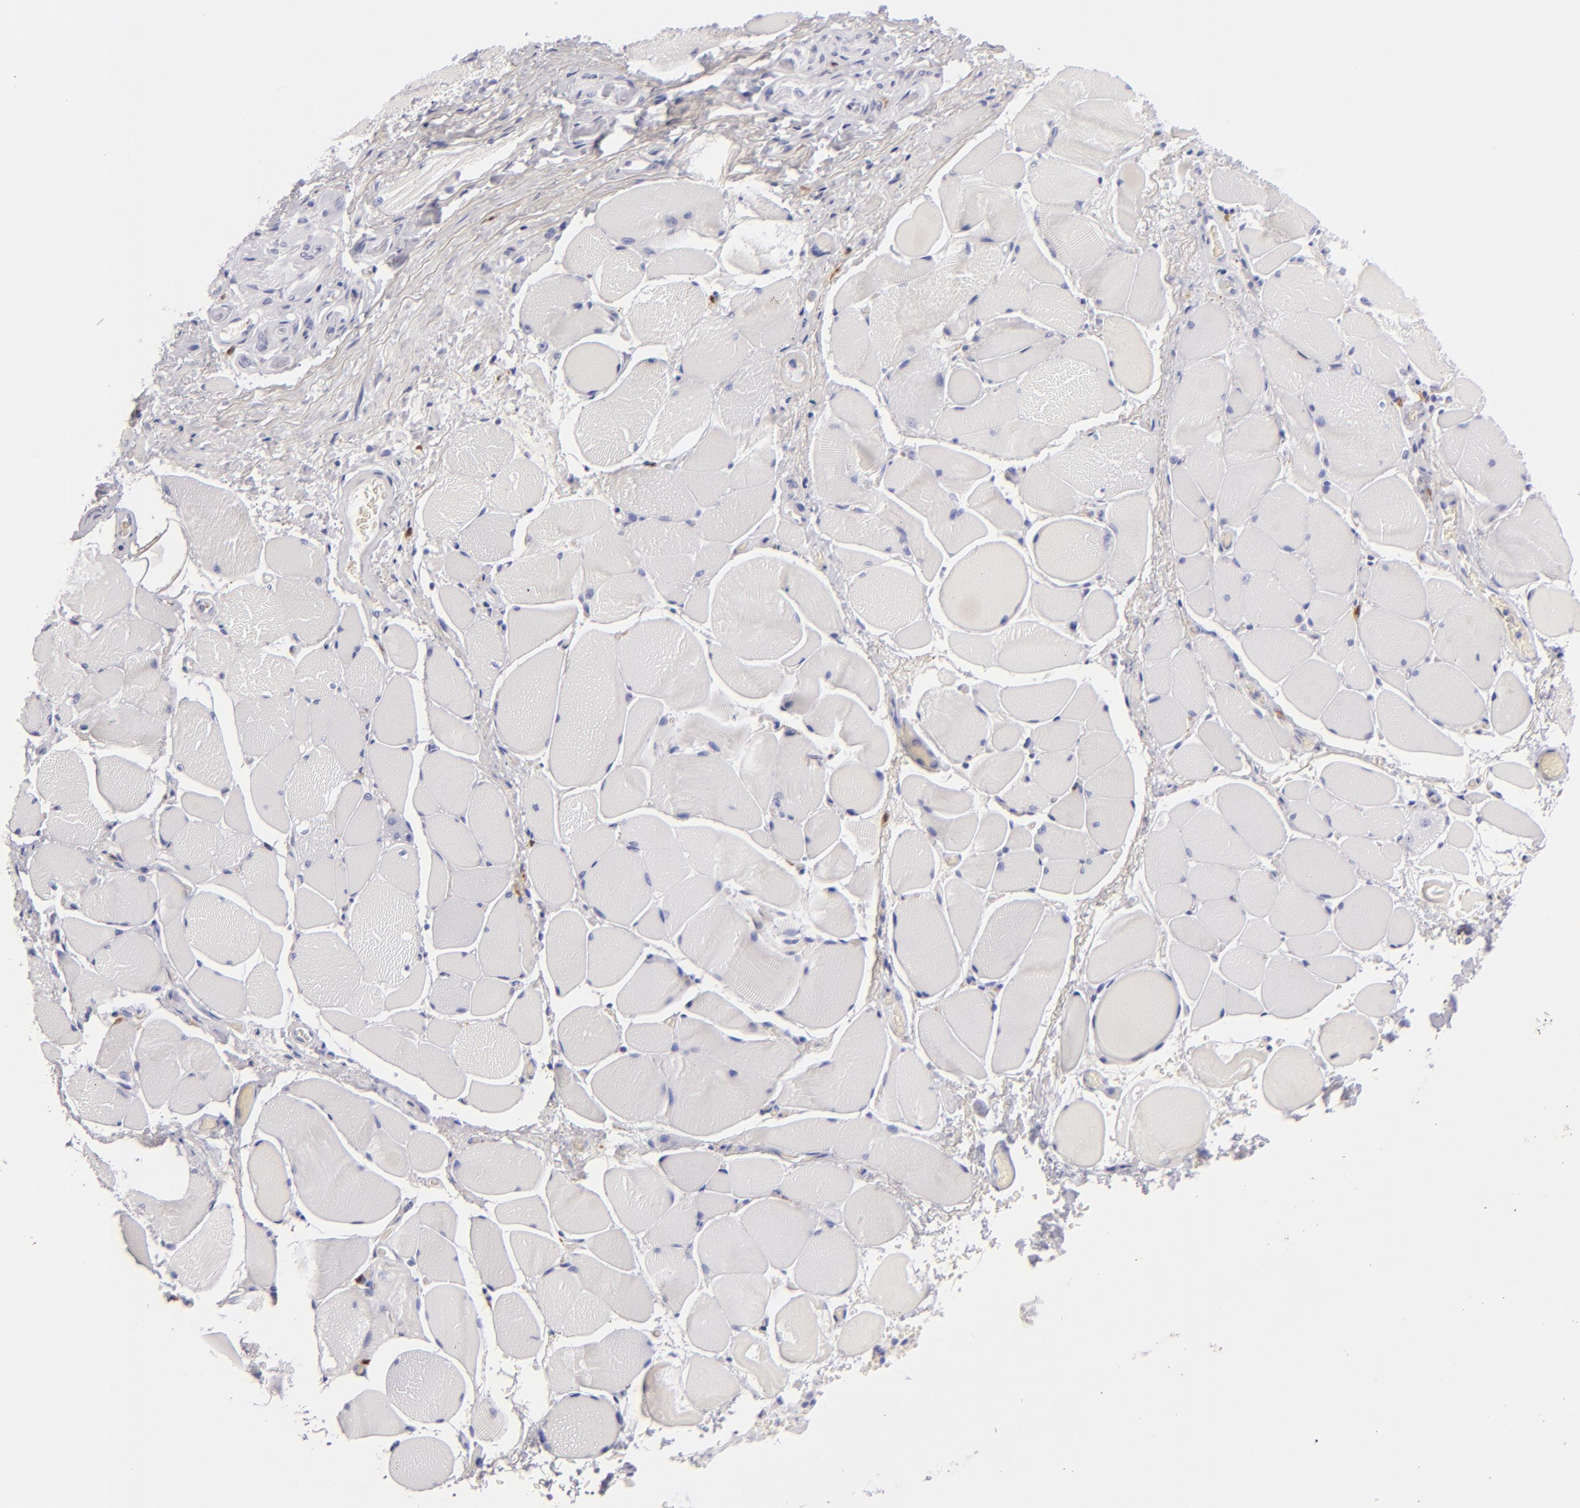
{"staining": {"intensity": "negative", "quantity": "none", "location": "none"}, "tissue": "esophagus", "cell_type": "Squamous epithelial cells", "image_type": "normal", "snomed": [{"axis": "morphology", "description": "Normal tissue, NOS"}, {"axis": "topography", "description": "Esophagus"}], "caption": "There is no significant staining in squamous epithelial cells of esophagus.", "gene": "F13A1", "patient": {"sex": "female", "age": 61}}